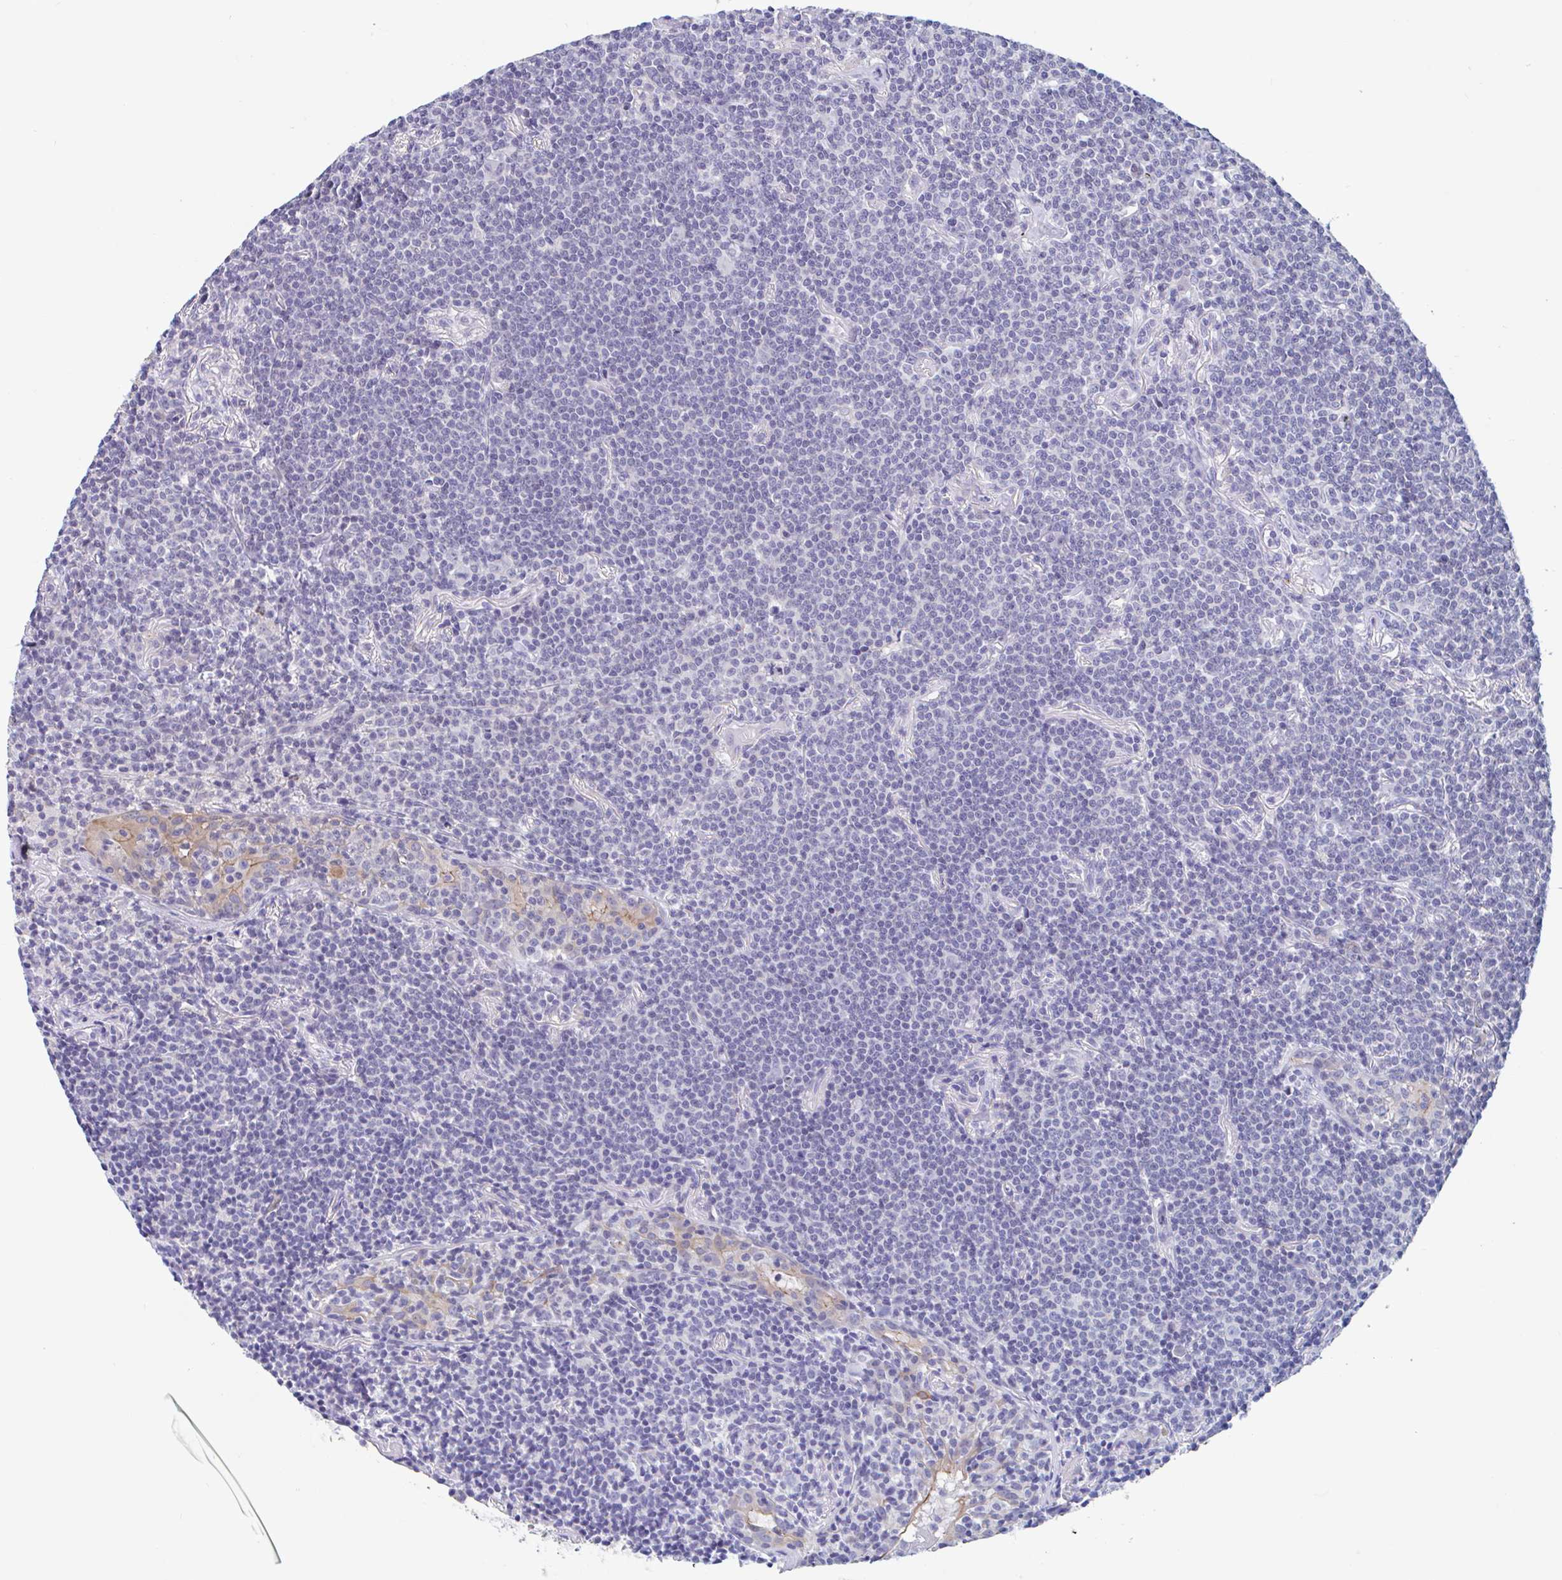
{"staining": {"intensity": "negative", "quantity": "none", "location": "none"}, "tissue": "lymphoma", "cell_type": "Tumor cells", "image_type": "cancer", "snomed": [{"axis": "morphology", "description": "Malignant lymphoma, non-Hodgkin's type, Low grade"}, {"axis": "topography", "description": "Lung"}], "caption": "Image shows no protein staining in tumor cells of low-grade malignant lymphoma, non-Hodgkin's type tissue.", "gene": "UNKL", "patient": {"sex": "female", "age": 71}}